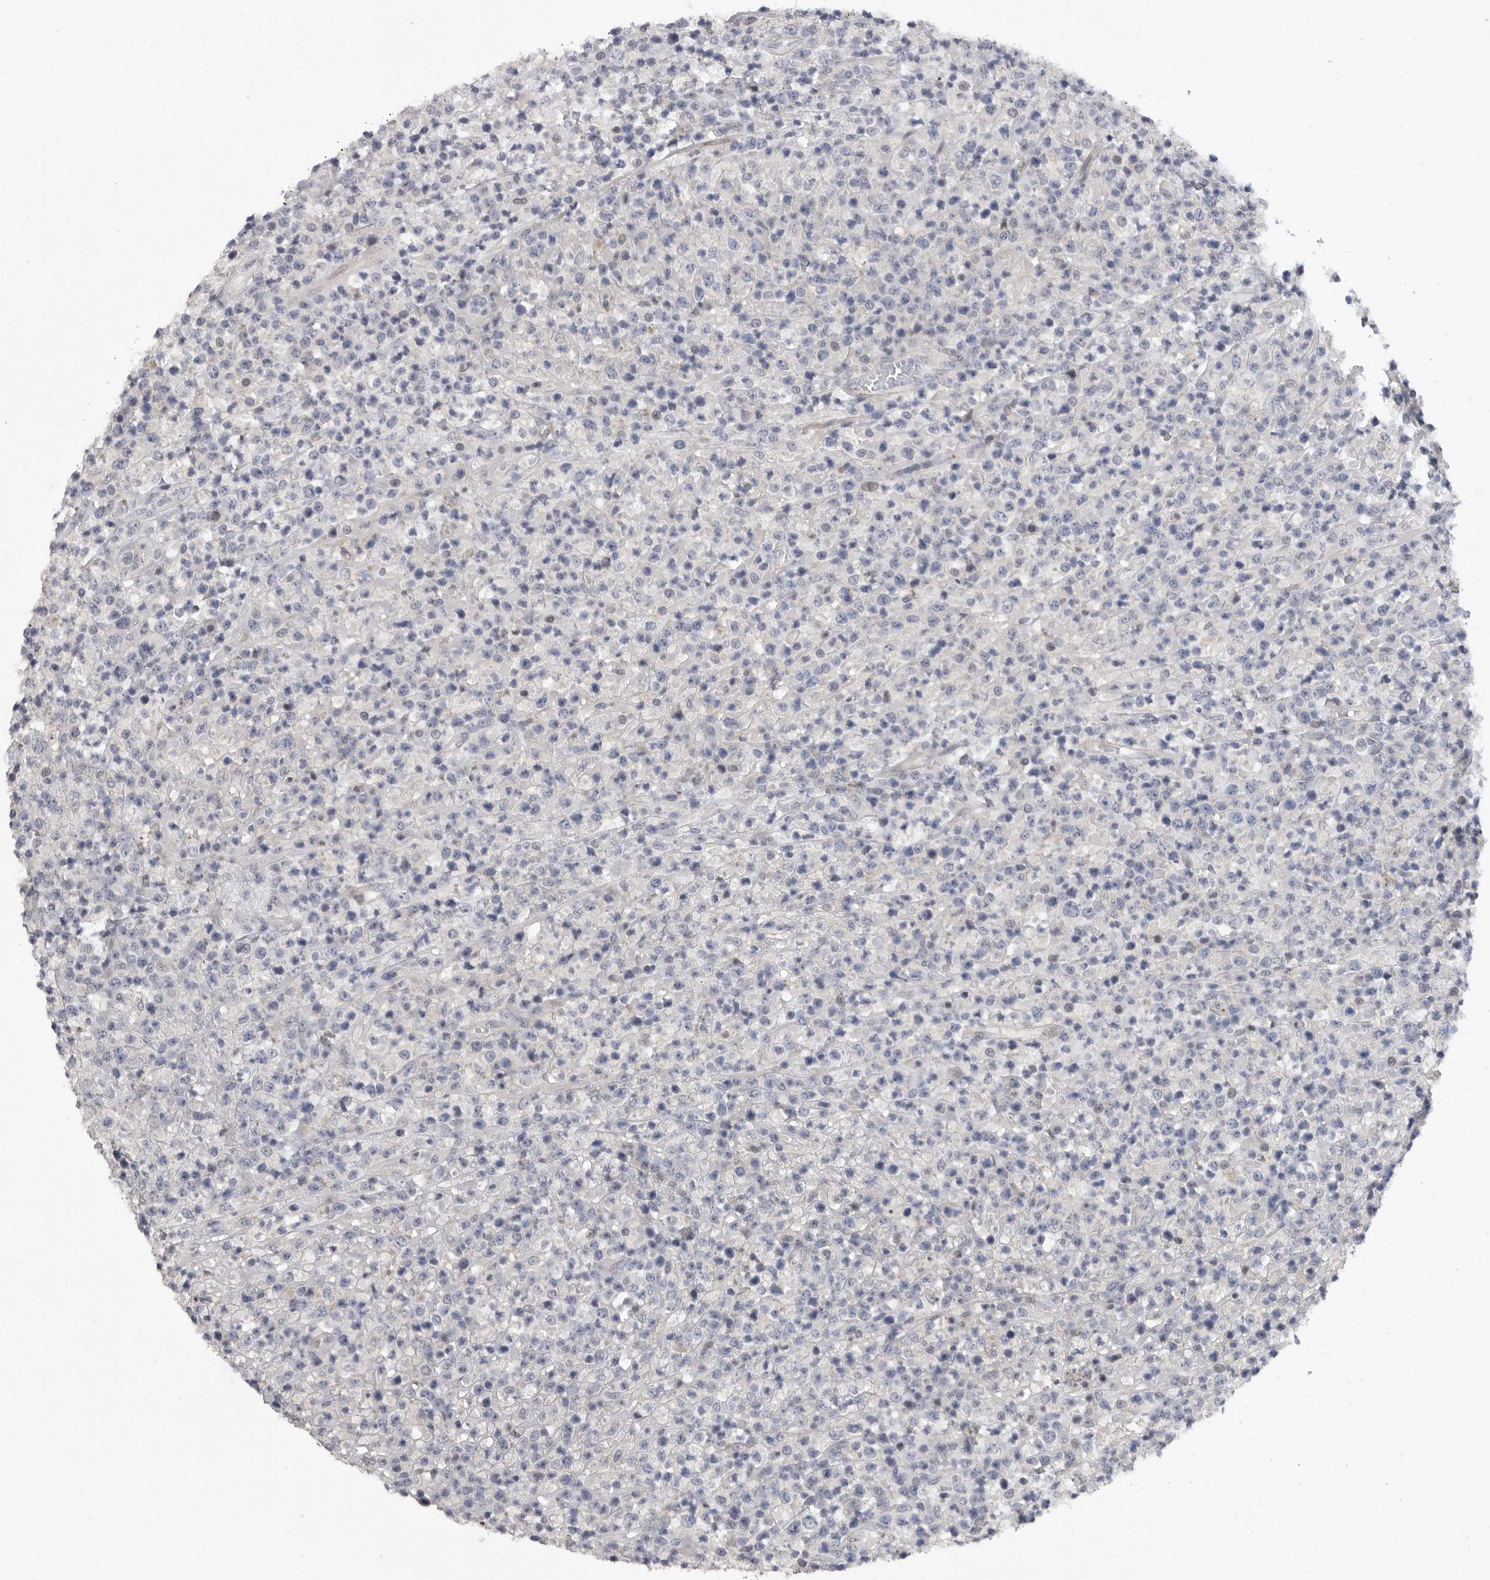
{"staining": {"intensity": "negative", "quantity": "none", "location": "none"}, "tissue": "lymphoma", "cell_type": "Tumor cells", "image_type": "cancer", "snomed": [{"axis": "morphology", "description": "Malignant lymphoma, non-Hodgkin's type, High grade"}, {"axis": "topography", "description": "Colon"}], "caption": "This is an IHC photomicrograph of human malignant lymphoma, non-Hodgkin's type (high-grade). There is no staining in tumor cells.", "gene": "FBXO43", "patient": {"sex": "female", "age": 53}}